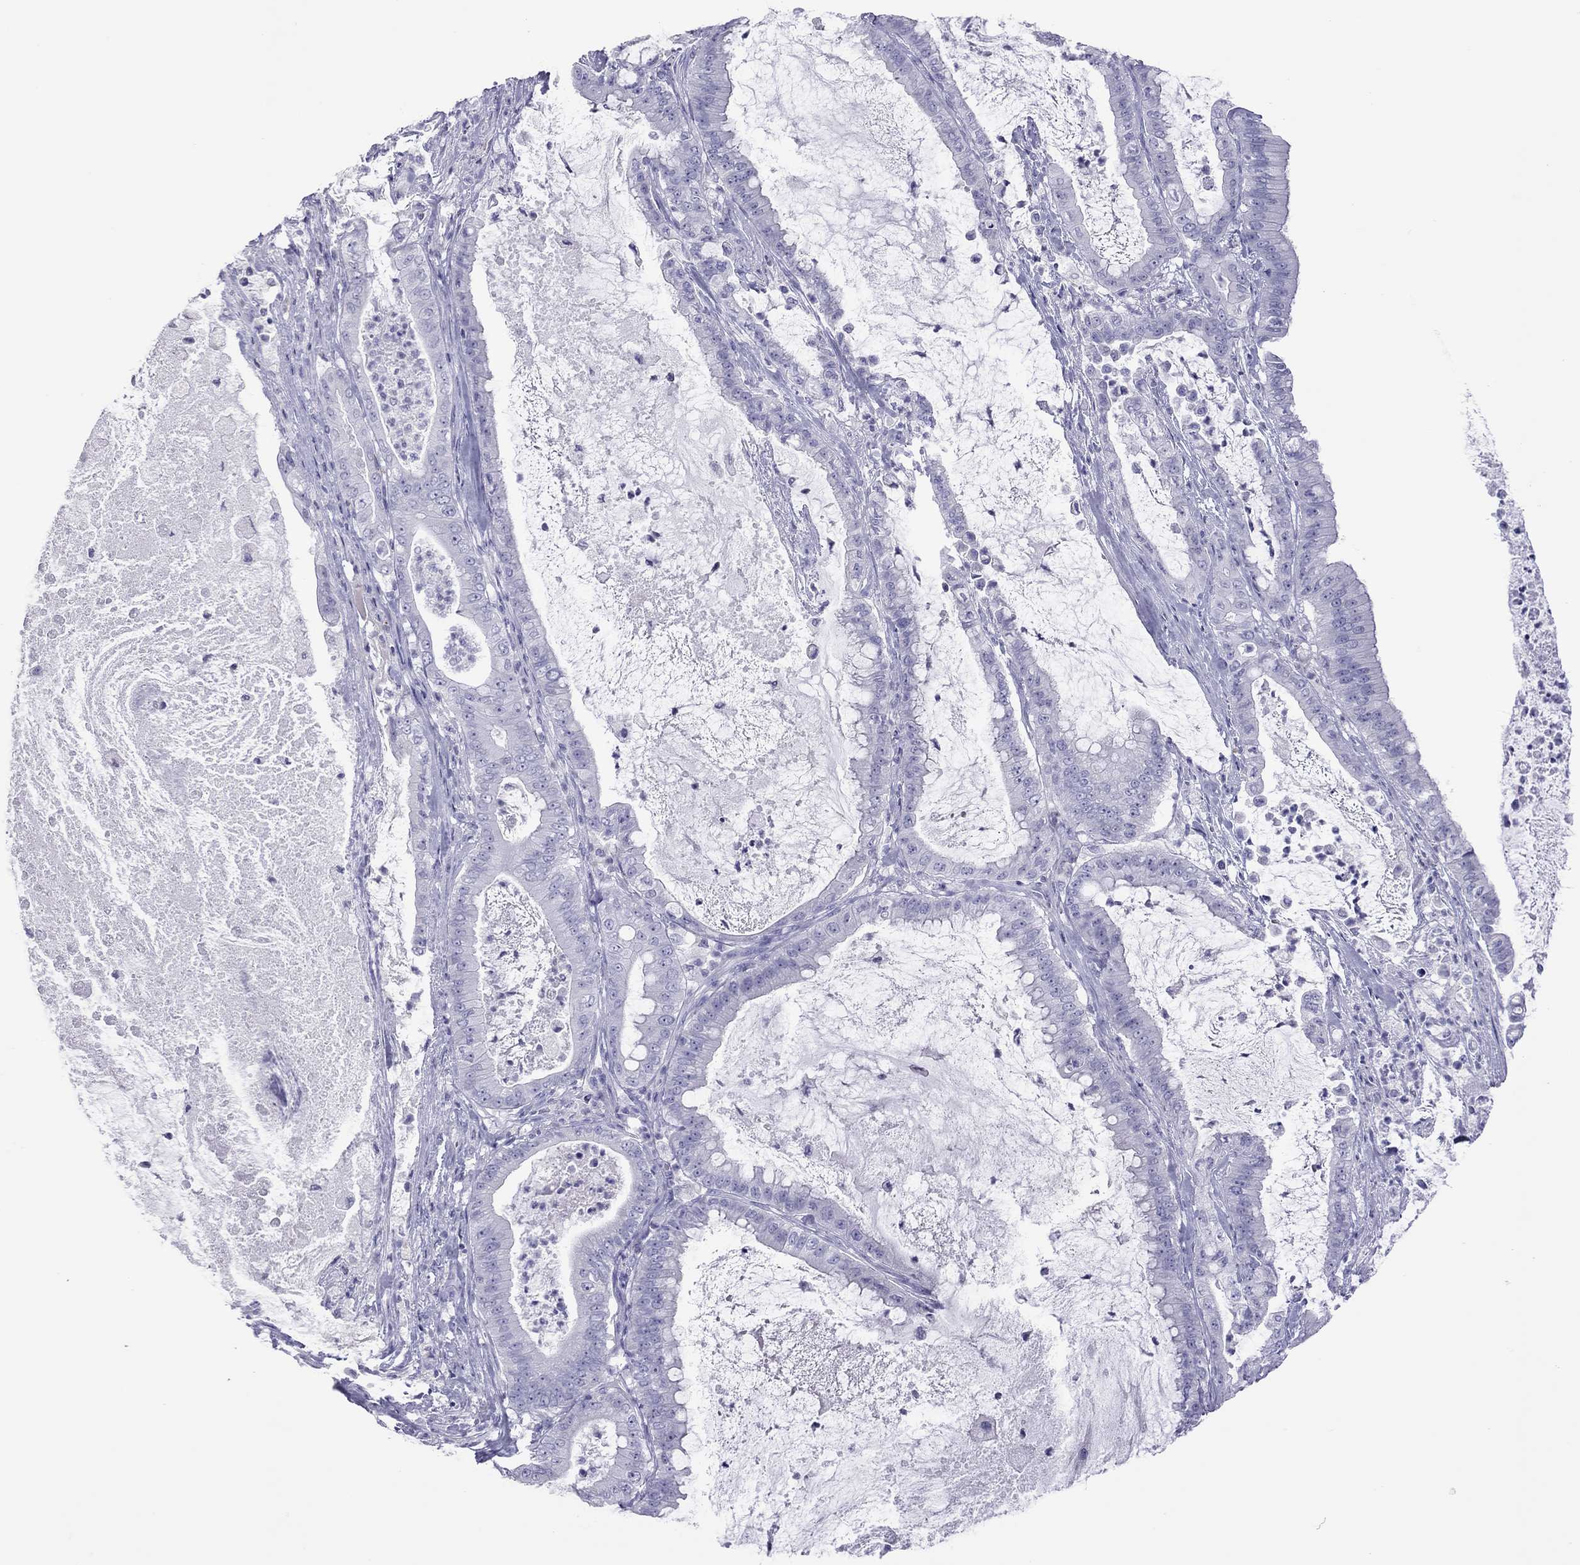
{"staining": {"intensity": "negative", "quantity": "none", "location": "none"}, "tissue": "pancreatic cancer", "cell_type": "Tumor cells", "image_type": "cancer", "snomed": [{"axis": "morphology", "description": "Adenocarcinoma, NOS"}, {"axis": "topography", "description": "Pancreas"}], "caption": "A histopathology image of pancreatic cancer stained for a protein displays no brown staining in tumor cells. (DAB immunohistochemistry (IHC) visualized using brightfield microscopy, high magnification).", "gene": "STAG3", "patient": {"sex": "male", "age": 71}}